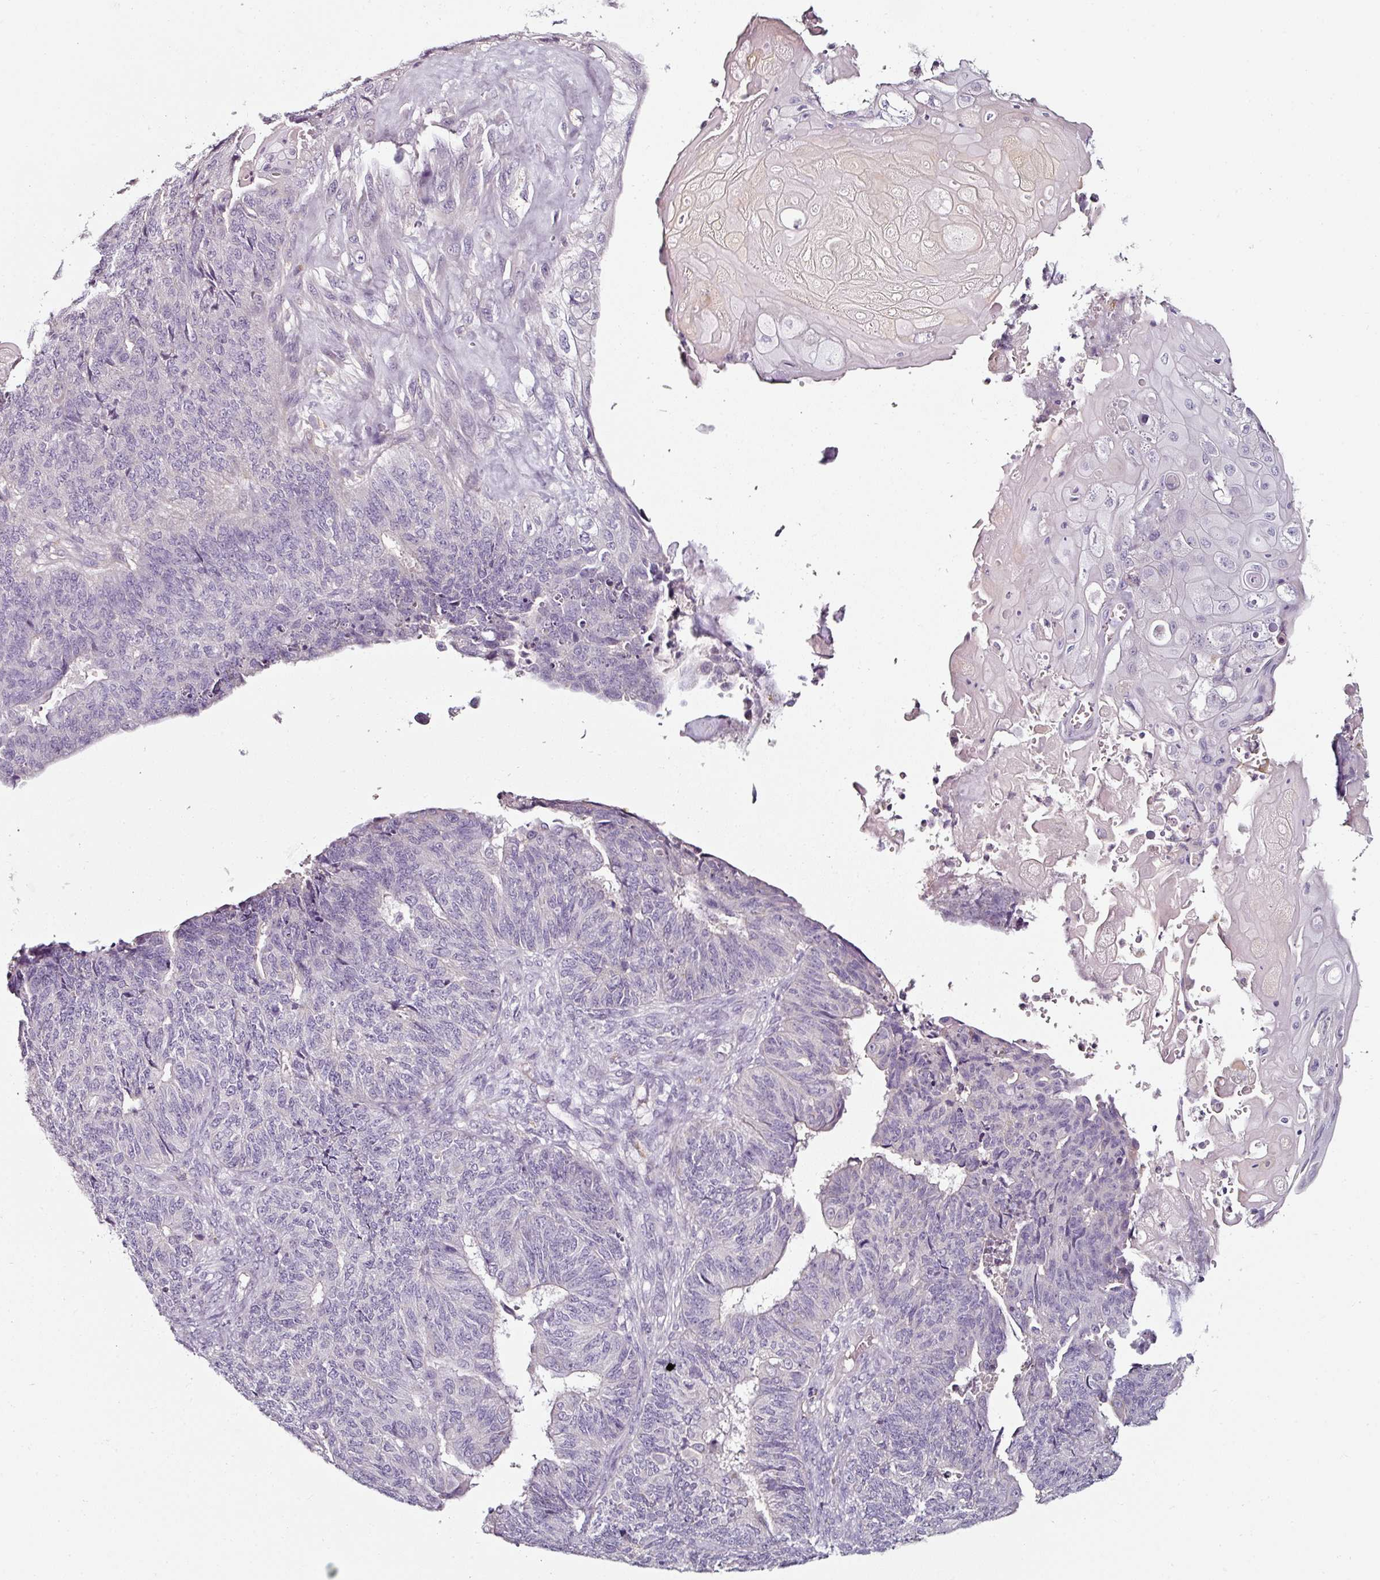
{"staining": {"intensity": "negative", "quantity": "none", "location": "none"}, "tissue": "endometrial cancer", "cell_type": "Tumor cells", "image_type": "cancer", "snomed": [{"axis": "morphology", "description": "Adenocarcinoma, NOS"}, {"axis": "topography", "description": "Endometrium"}], "caption": "Tumor cells show no significant protein staining in endometrial adenocarcinoma. Brightfield microscopy of IHC stained with DAB (3,3'-diaminobenzidine) (brown) and hematoxylin (blue), captured at high magnification.", "gene": "CAP2", "patient": {"sex": "female", "age": 32}}